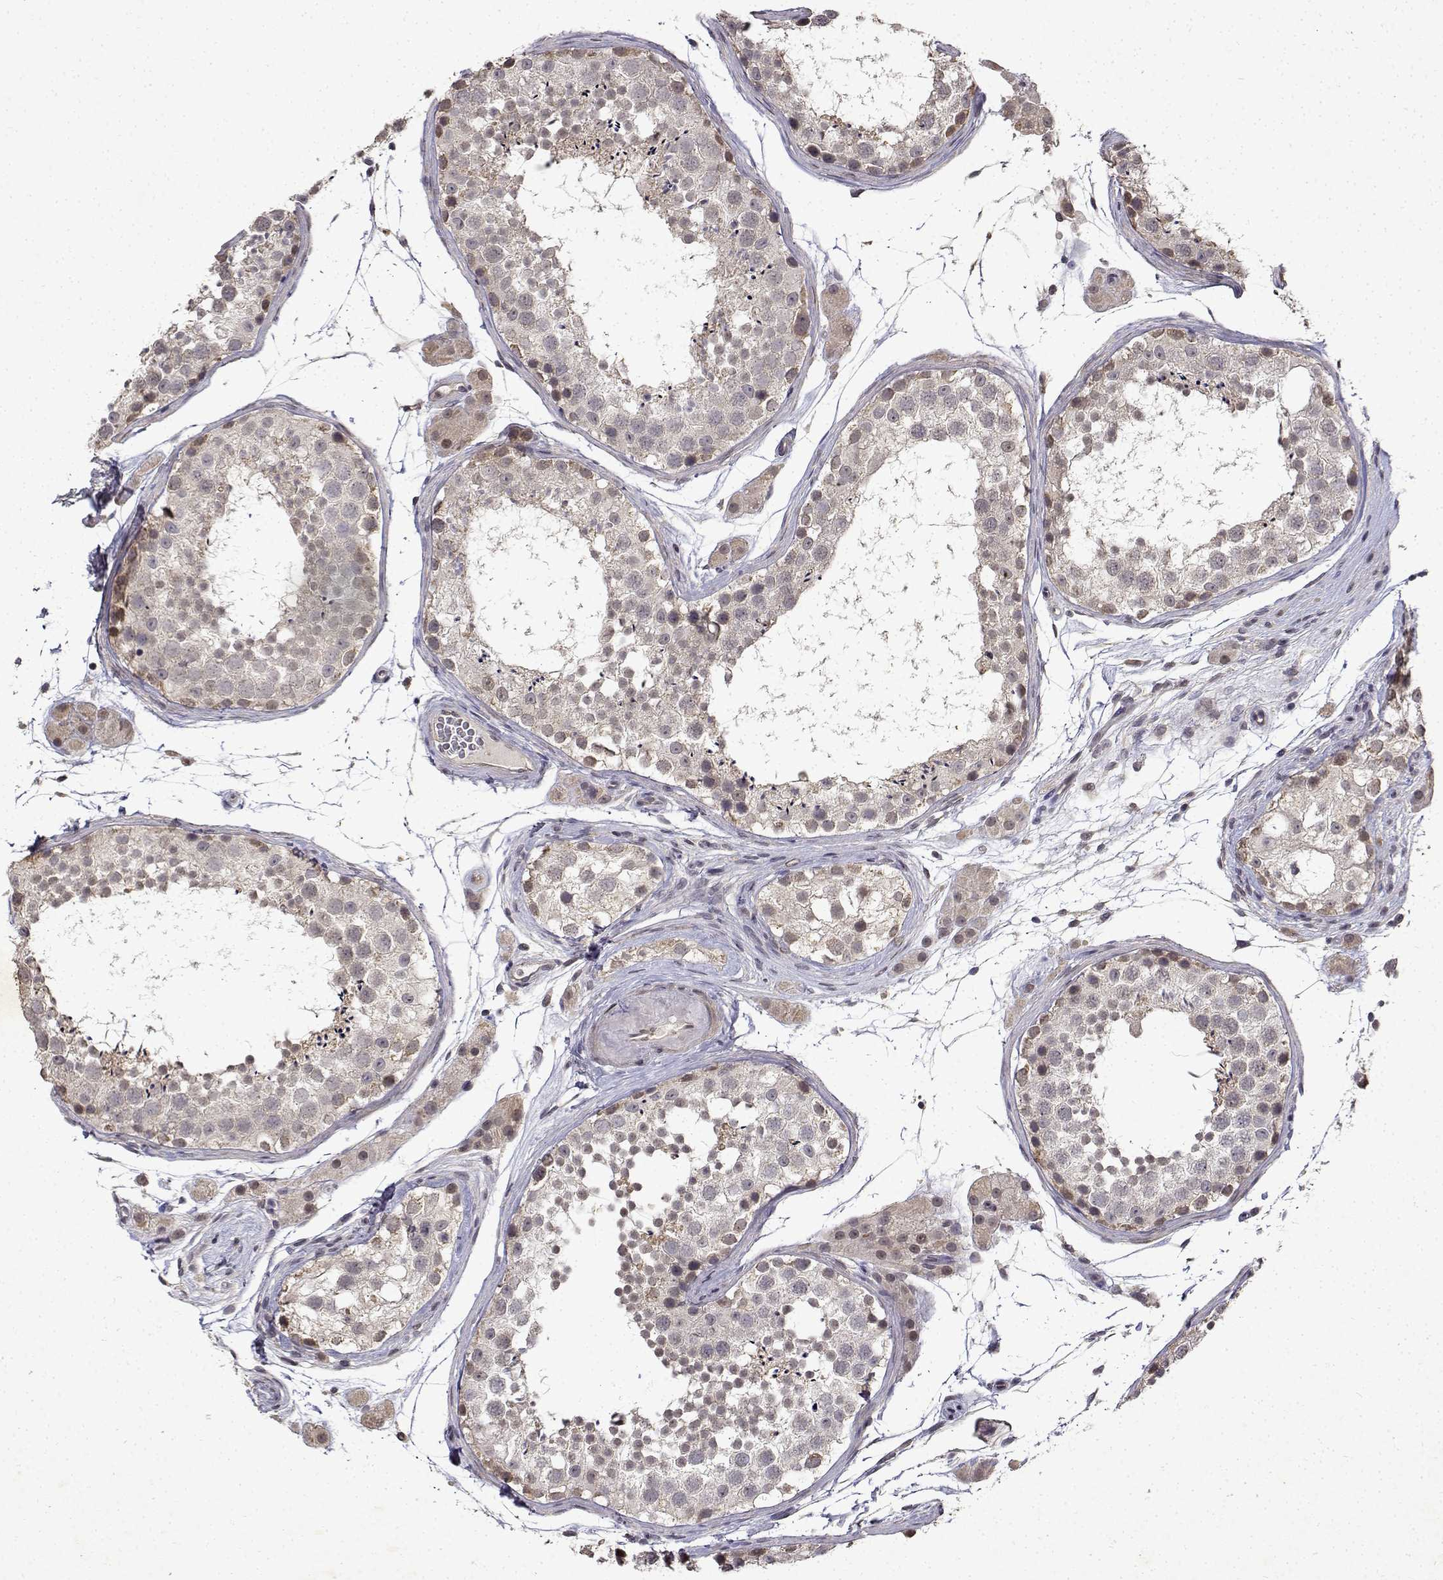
{"staining": {"intensity": "weak", "quantity": "<25%", "location": "cytoplasmic/membranous"}, "tissue": "testis", "cell_type": "Cells in seminiferous ducts", "image_type": "normal", "snomed": [{"axis": "morphology", "description": "Normal tissue, NOS"}, {"axis": "topography", "description": "Testis"}], "caption": "Immunohistochemistry of benign human testis shows no expression in cells in seminiferous ducts. Brightfield microscopy of immunohistochemistry stained with DAB (brown) and hematoxylin (blue), captured at high magnification.", "gene": "BDNF", "patient": {"sex": "male", "age": 41}}